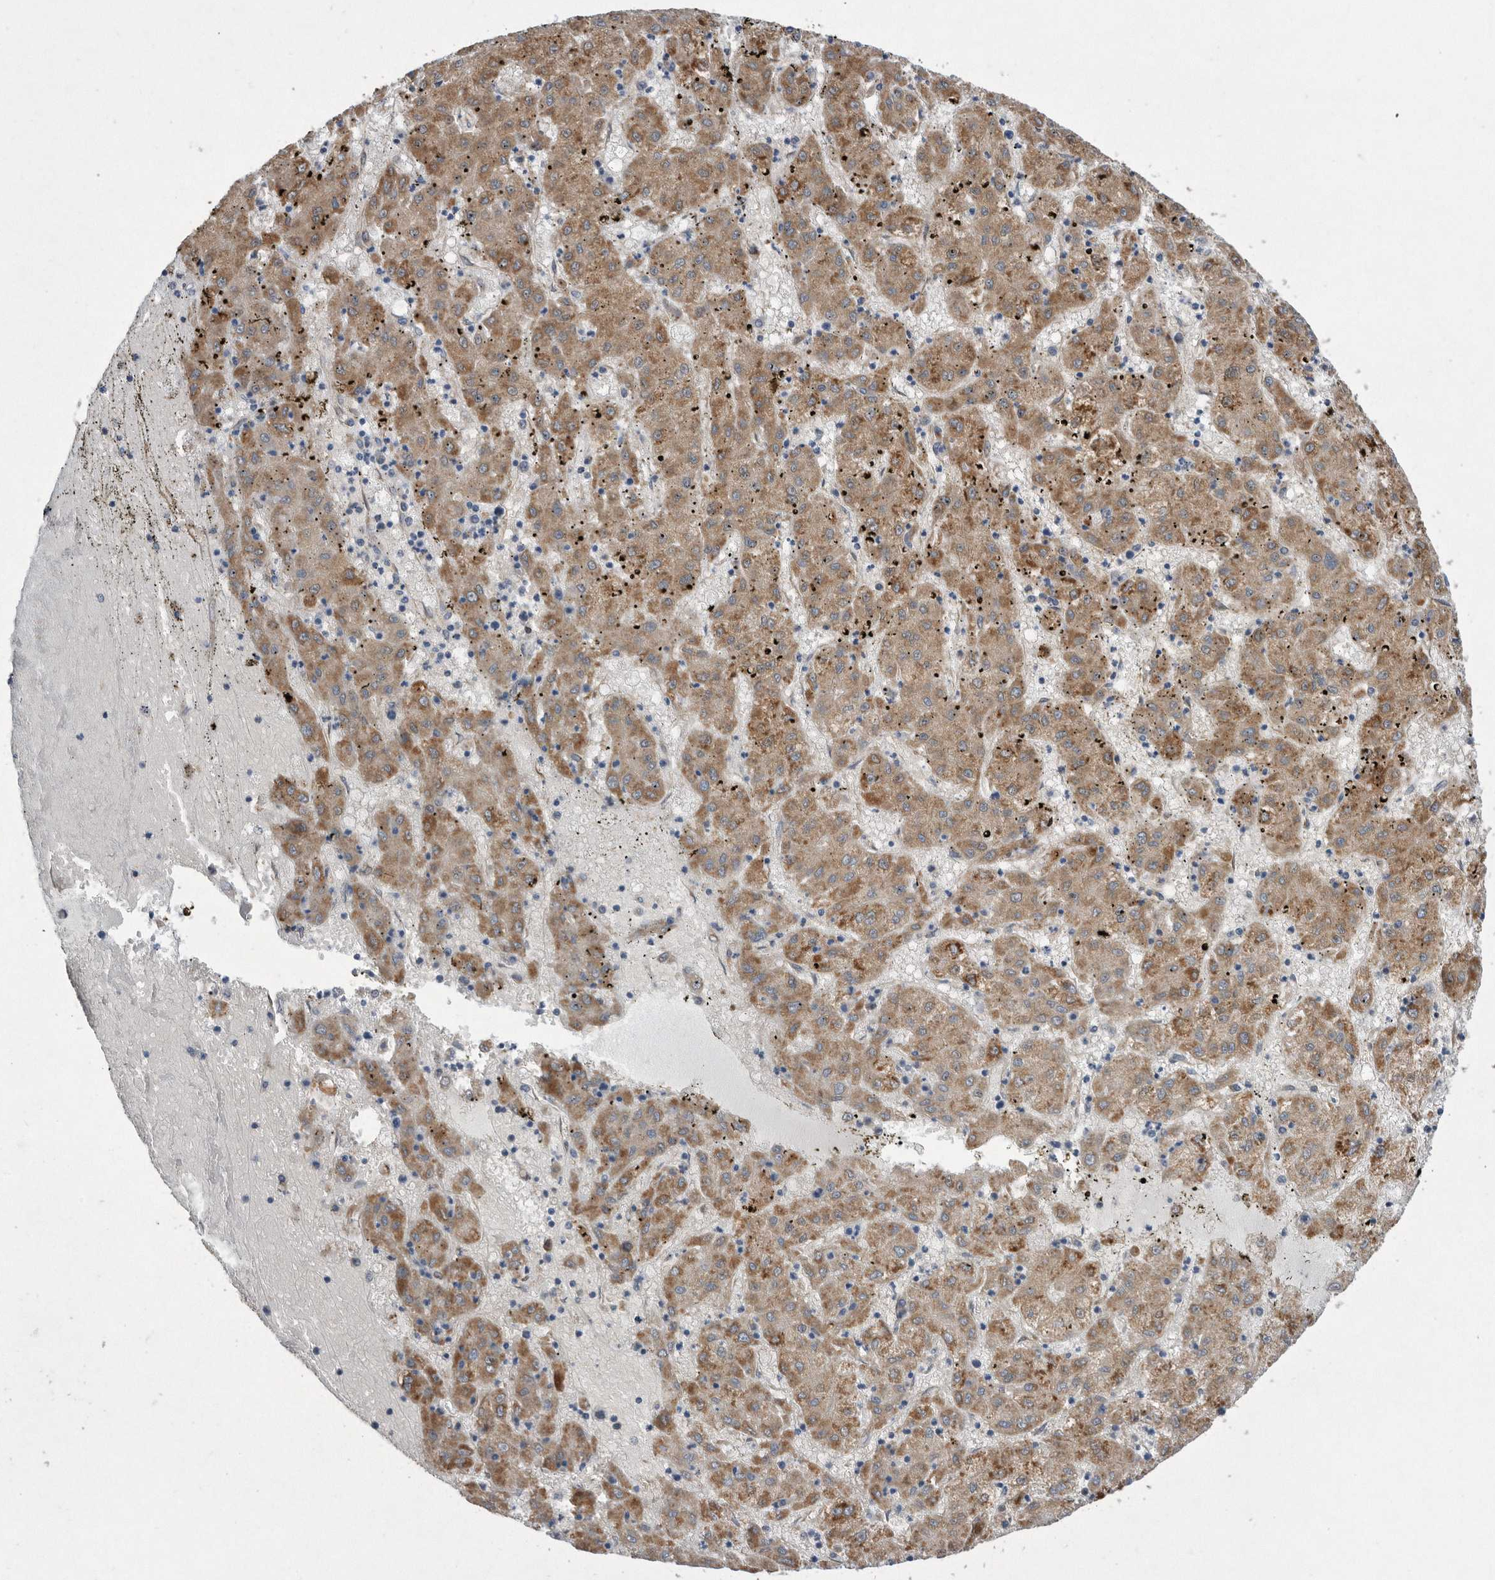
{"staining": {"intensity": "moderate", "quantity": ">75%", "location": "cytoplasmic/membranous"}, "tissue": "liver cancer", "cell_type": "Tumor cells", "image_type": "cancer", "snomed": [{"axis": "morphology", "description": "Carcinoma, Hepatocellular, NOS"}, {"axis": "topography", "description": "Liver"}], "caption": "Protein staining reveals moderate cytoplasmic/membranous expression in approximately >75% of tumor cells in liver cancer (hepatocellular carcinoma).", "gene": "PON2", "patient": {"sex": "male", "age": 72}}